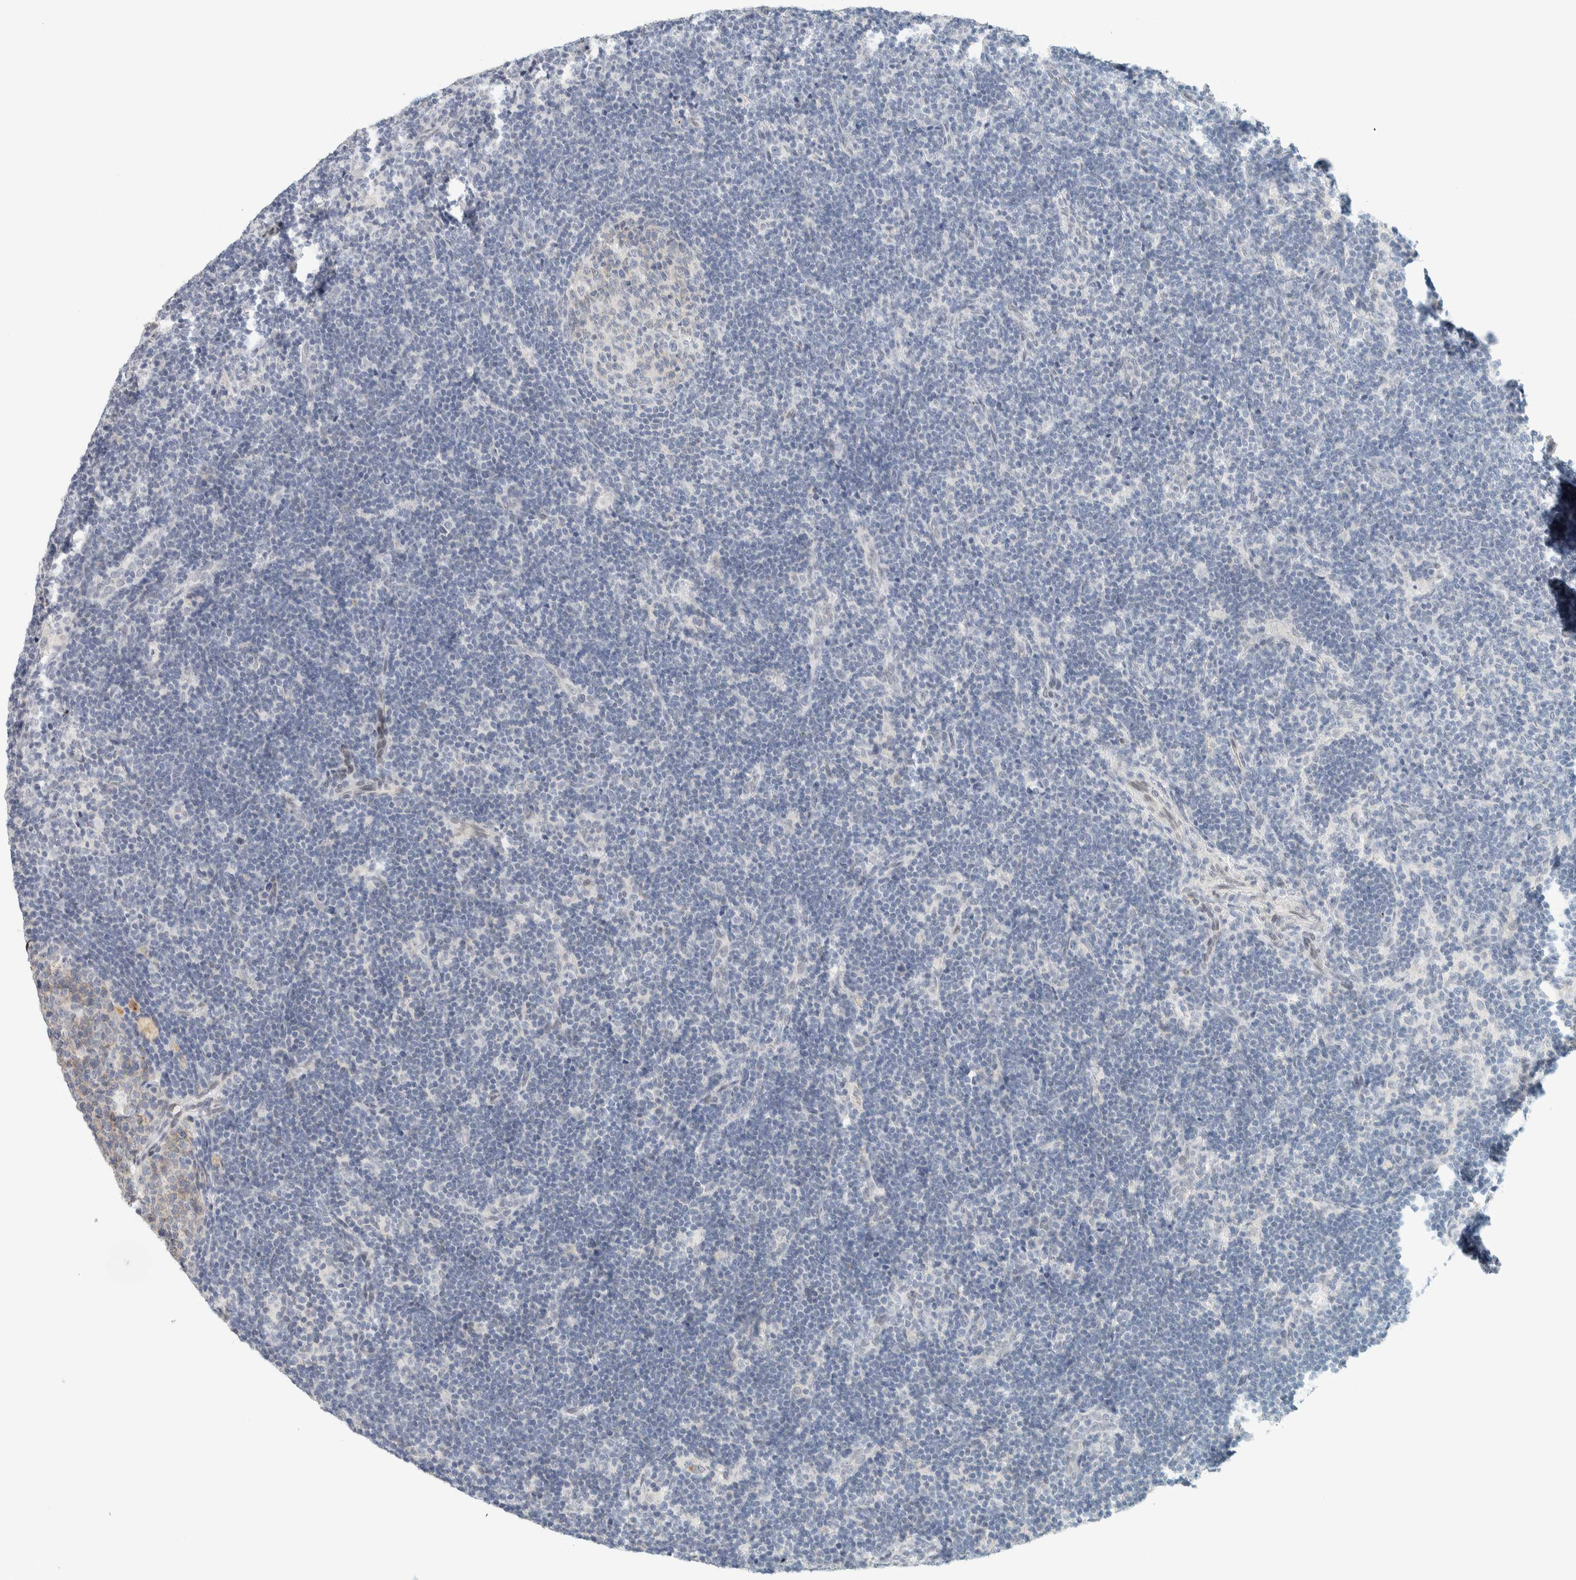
{"staining": {"intensity": "weak", "quantity": "<25%", "location": "cytoplasmic/membranous"}, "tissue": "lymph node", "cell_type": "Germinal center cells", "image_type": "normal", "snomed": [{"axis": "morphology", "description": "Normal tissue, NOS"}, {"axis": "topography", "description": "Lymph node"}], "caption": "This micrograph is of normal lymph node stained with IHC to label a protein in brown with the nuclei are counter-stained blue. There is no positivity in germinal center cells. (Brightfield microscopy of DAB (3,3'-diaminobenzidine) immunohistochemistry (IHC) at high magnification).", "gene": "C1QTNF12", "patient": {"sex": "female", "age": 22}}